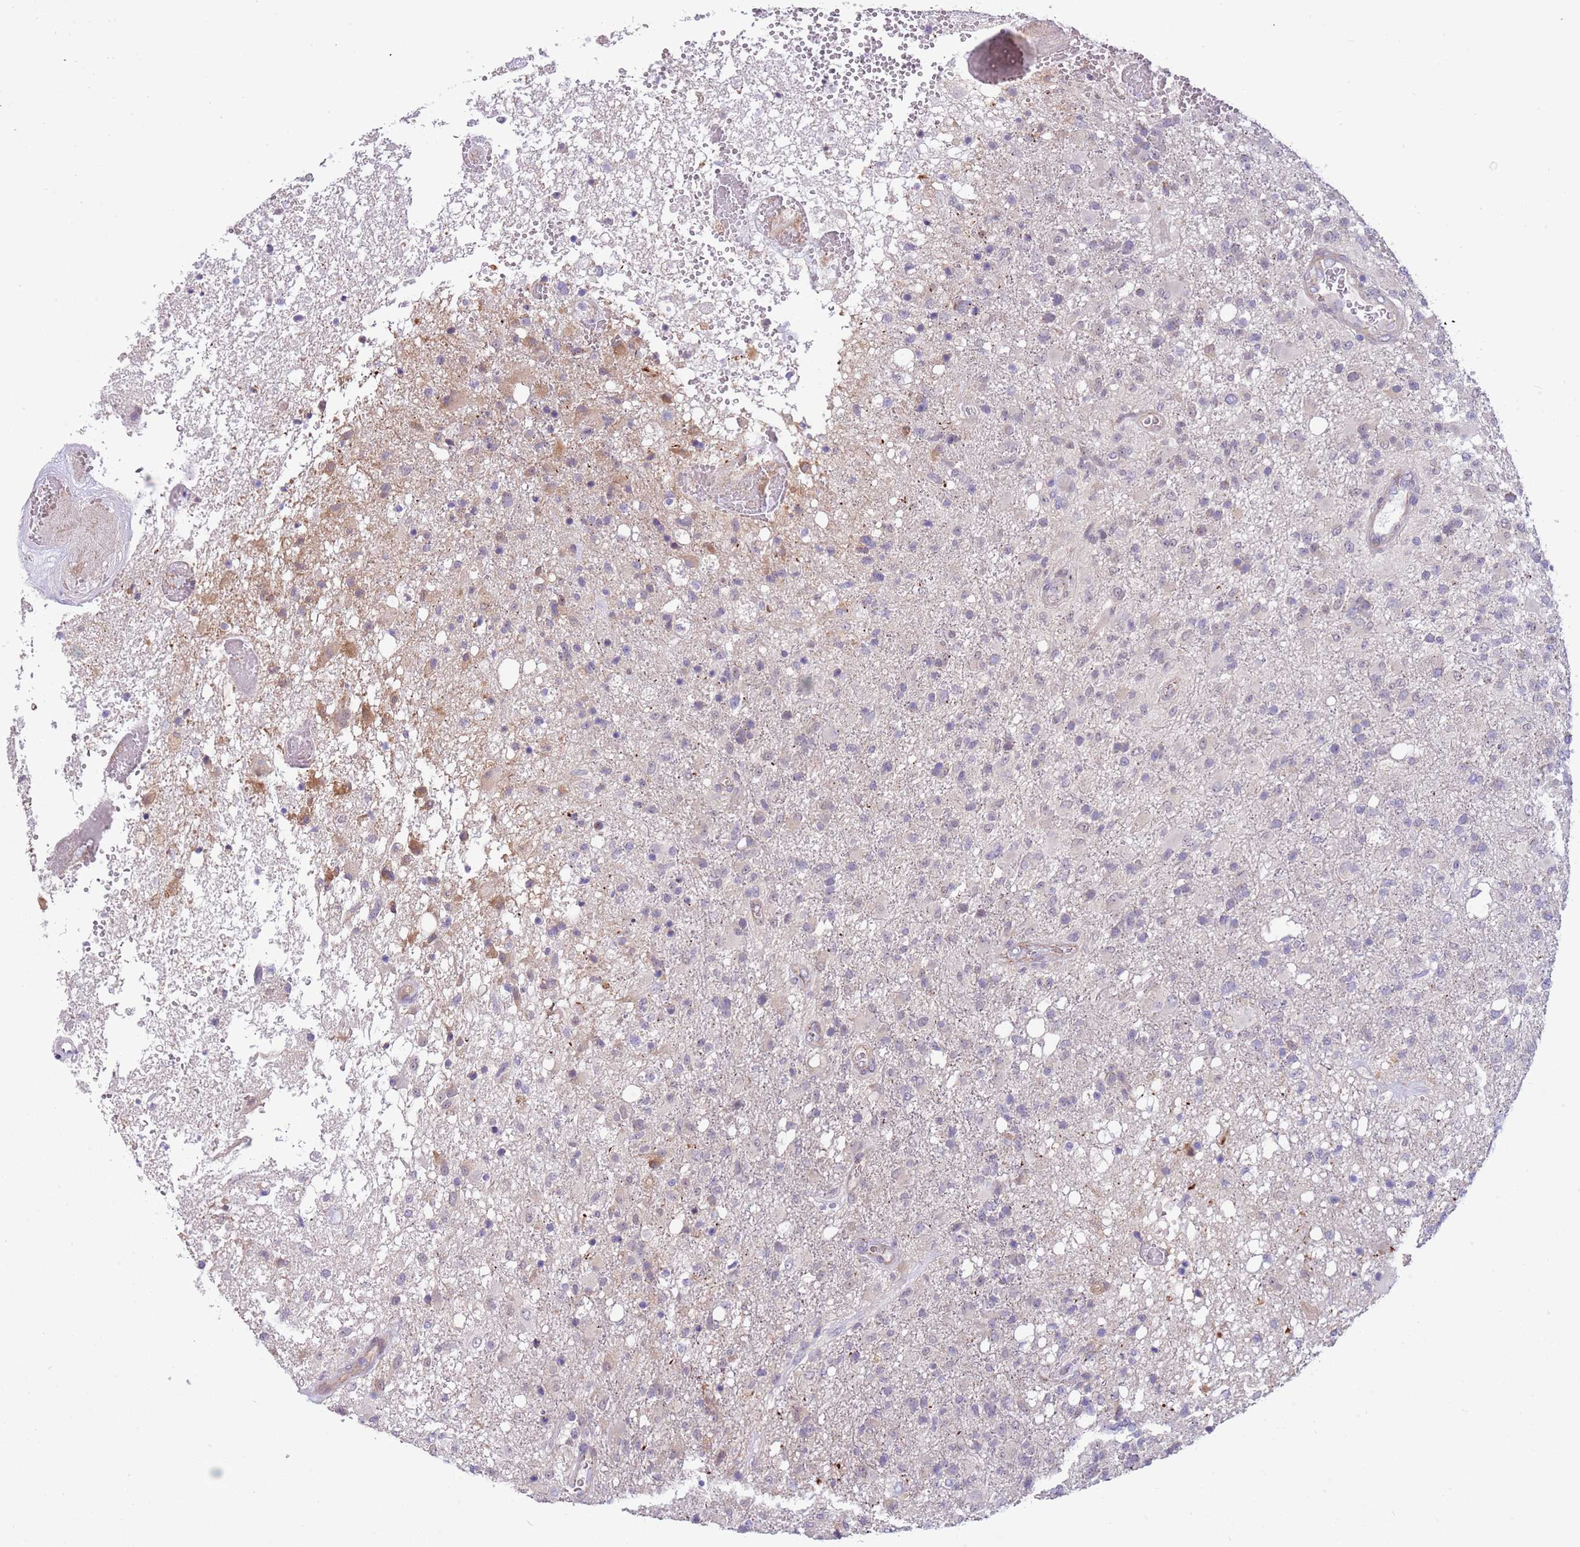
{"staining": {"intensity": "negative", "quantity": "none", "location": "none"}, "tissue": "glioma", "cell_type": "Tumor cells", "image_type": "cancer", "snomed": [{"axis": "morphology", "description": "Glioma, malignant, High grade"}, {"axis": "topography", "description": "Brain"}], "caption": "Immunohistochemistry (IHC) micrograph of neoplastic tissue: human malignant glioma (high-grade) stained with DAB displays no significant protein staining in tumor cells. Brightfield microscopy of immunohistochemistry (IHC) stained with DAB (3,3'-diaminobenzidine) (brown) and hematoxylin (blue), captured at high magnification.", "gene": "ITGB6", "patient": {"sex": "female", "age": 74}}